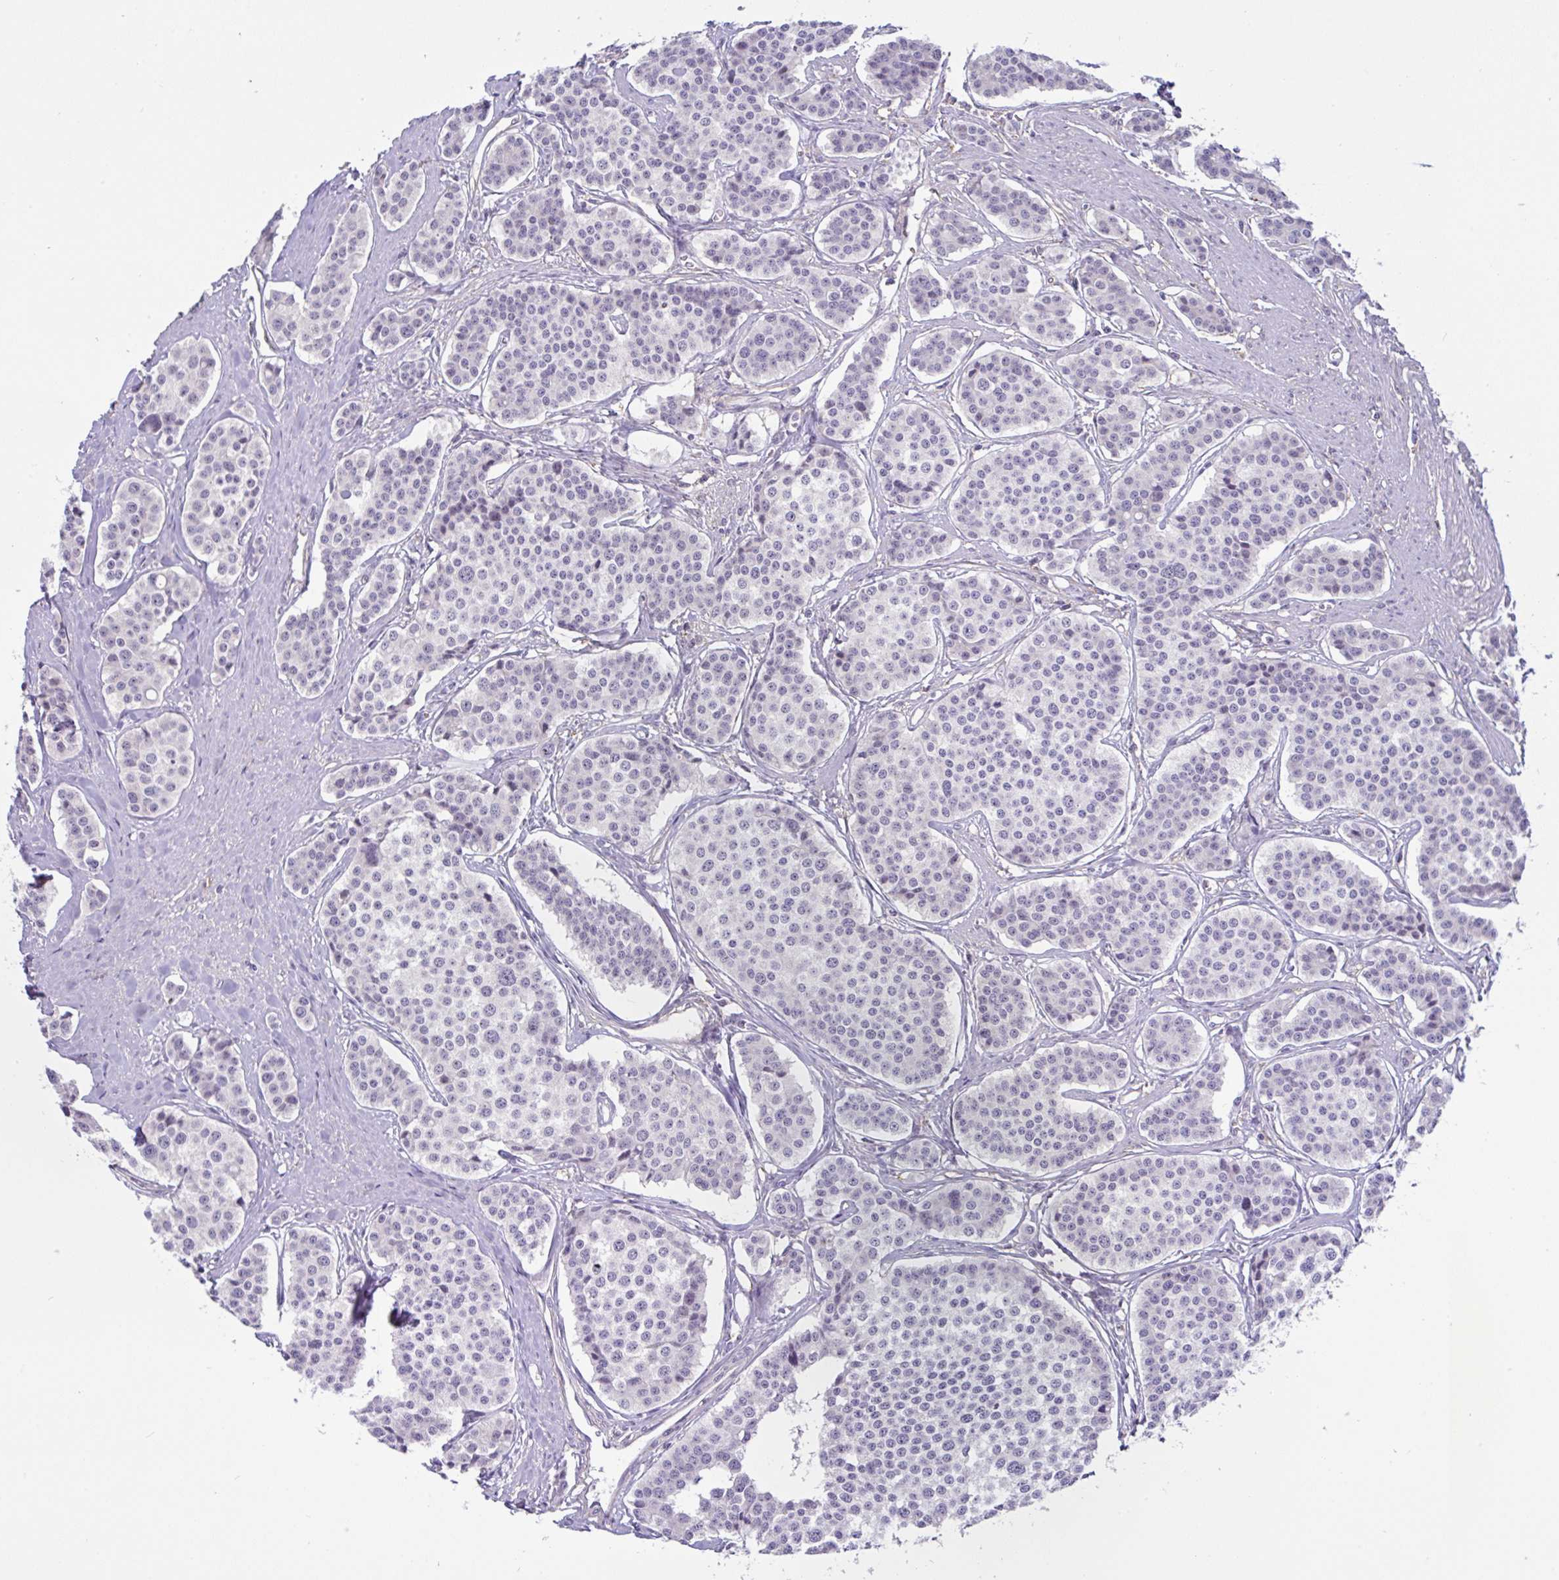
{"staining": {"intensity": "negative", "quantity": "none", "location": "none"}, "tissue": "carcinoid", "cell_type": "Tumor cells", "image_type": "cancer", "snomed": [{"axis": "morphology", "description": "Carcinoid, malignant, NOS"}, {"axis": "topography", "description": "Small intestine"}], "caption": "Image shows no significant protein expression in tumor cells of carcinoid. The staining is performed using DAB (3,3'-diaminobenzidine) brown chromogen with nuclei counter-stained in using hematoxylin.", "gene": "MXRA8", "patient": {"sex": "male", "age": 60}}